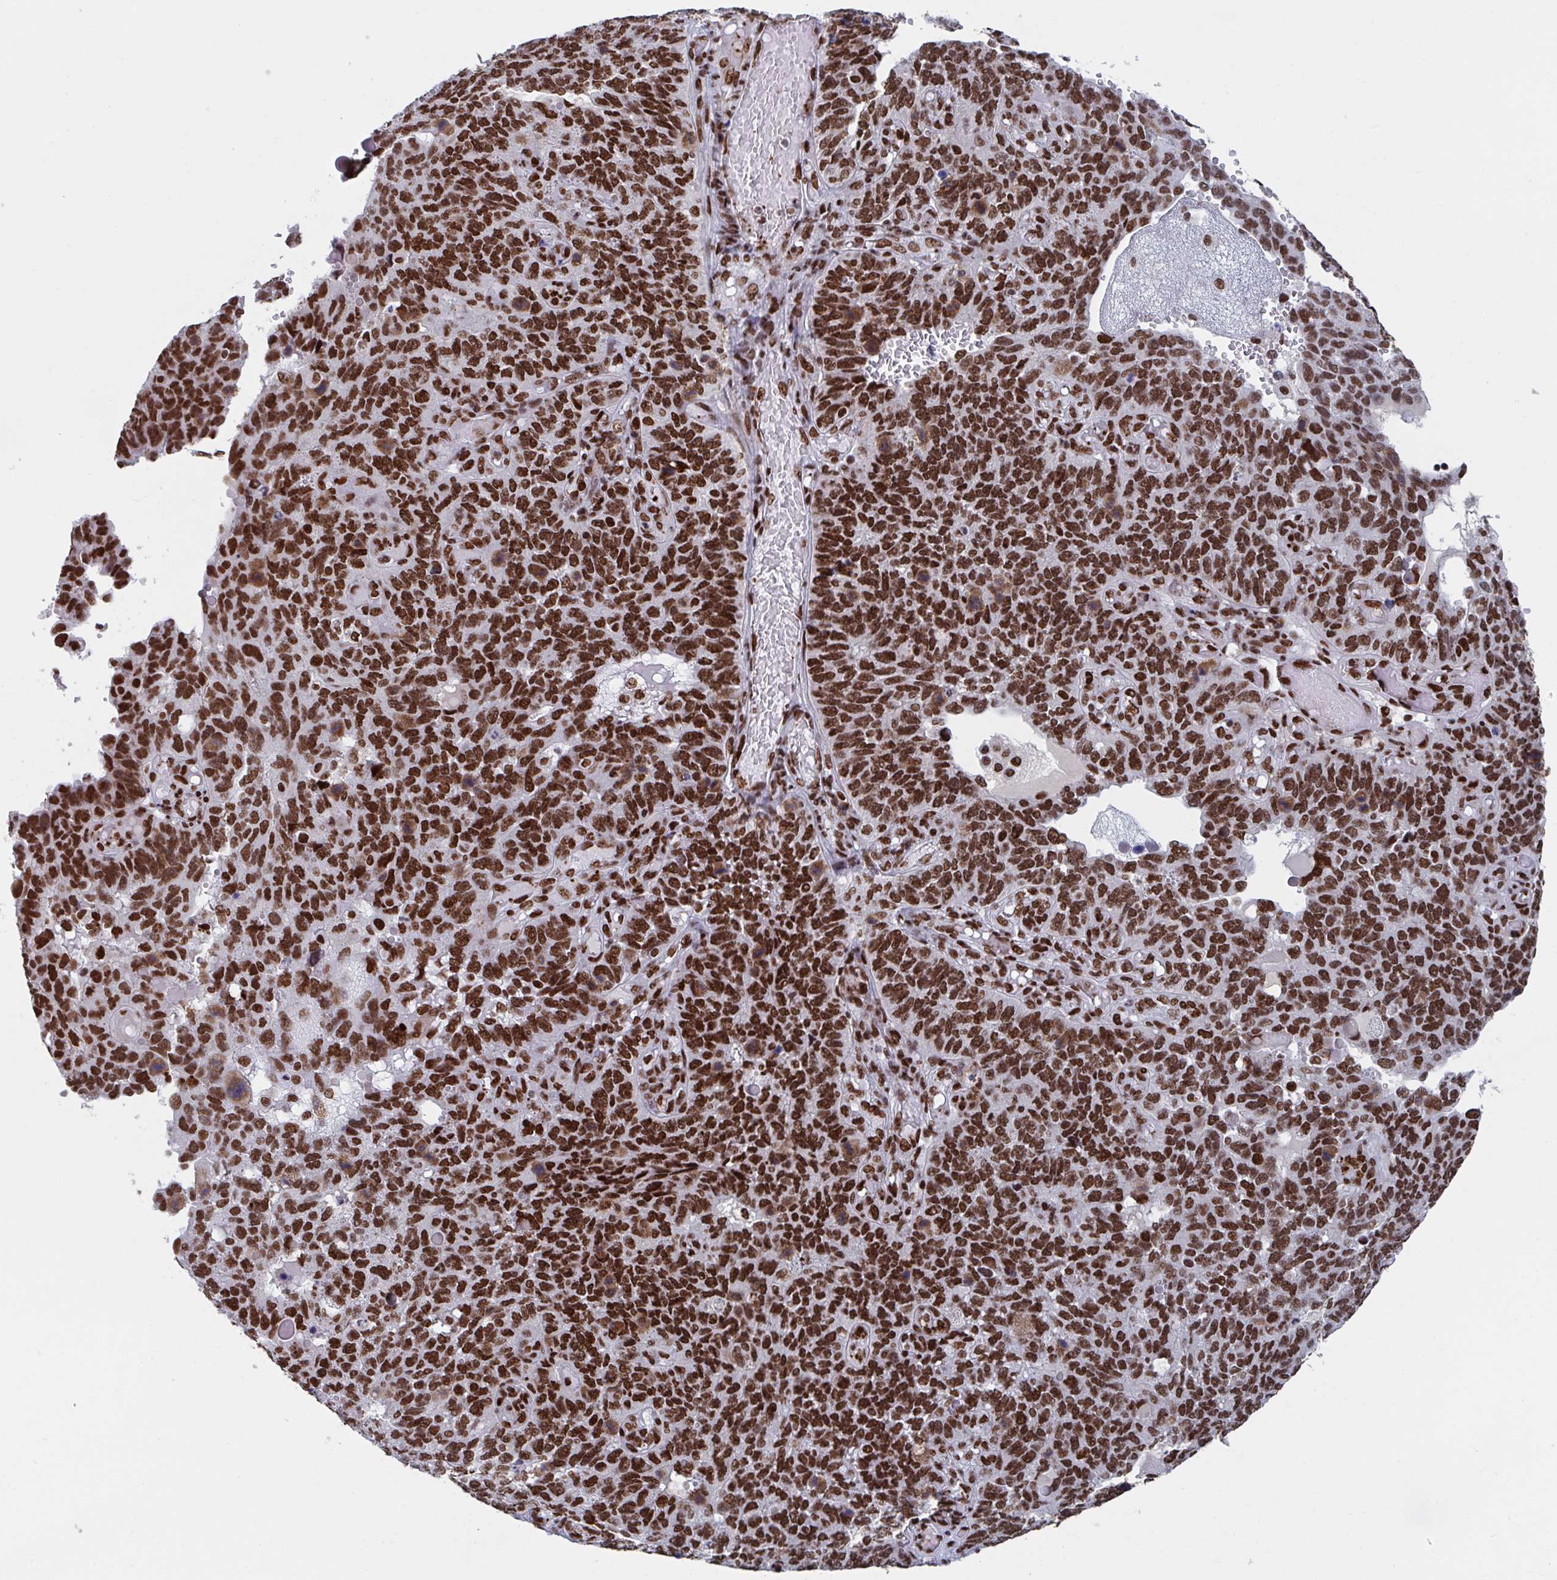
{"staining": {"intensity": "strong", "quantity": ">75%", "location": "nuclear"}, "tissue": "endometrial cancer", "cell_type": "Tumor cells", "image_type": "cancer", "snomed": [{"axis": "morphology", "description": "Adenocarcinoma, NOS"}, {"axis": "topography", "description": "Endometrium"}], "caption": "The image displays immunohistochemical staining of endometrial cancer. There is strong nuclear staining is identified in about >75% of tumor cells. (IHC, brightfield microscopy, high magnification).", "gene": "ZNF607", "patient": {"sex": "female", "age": 66}}